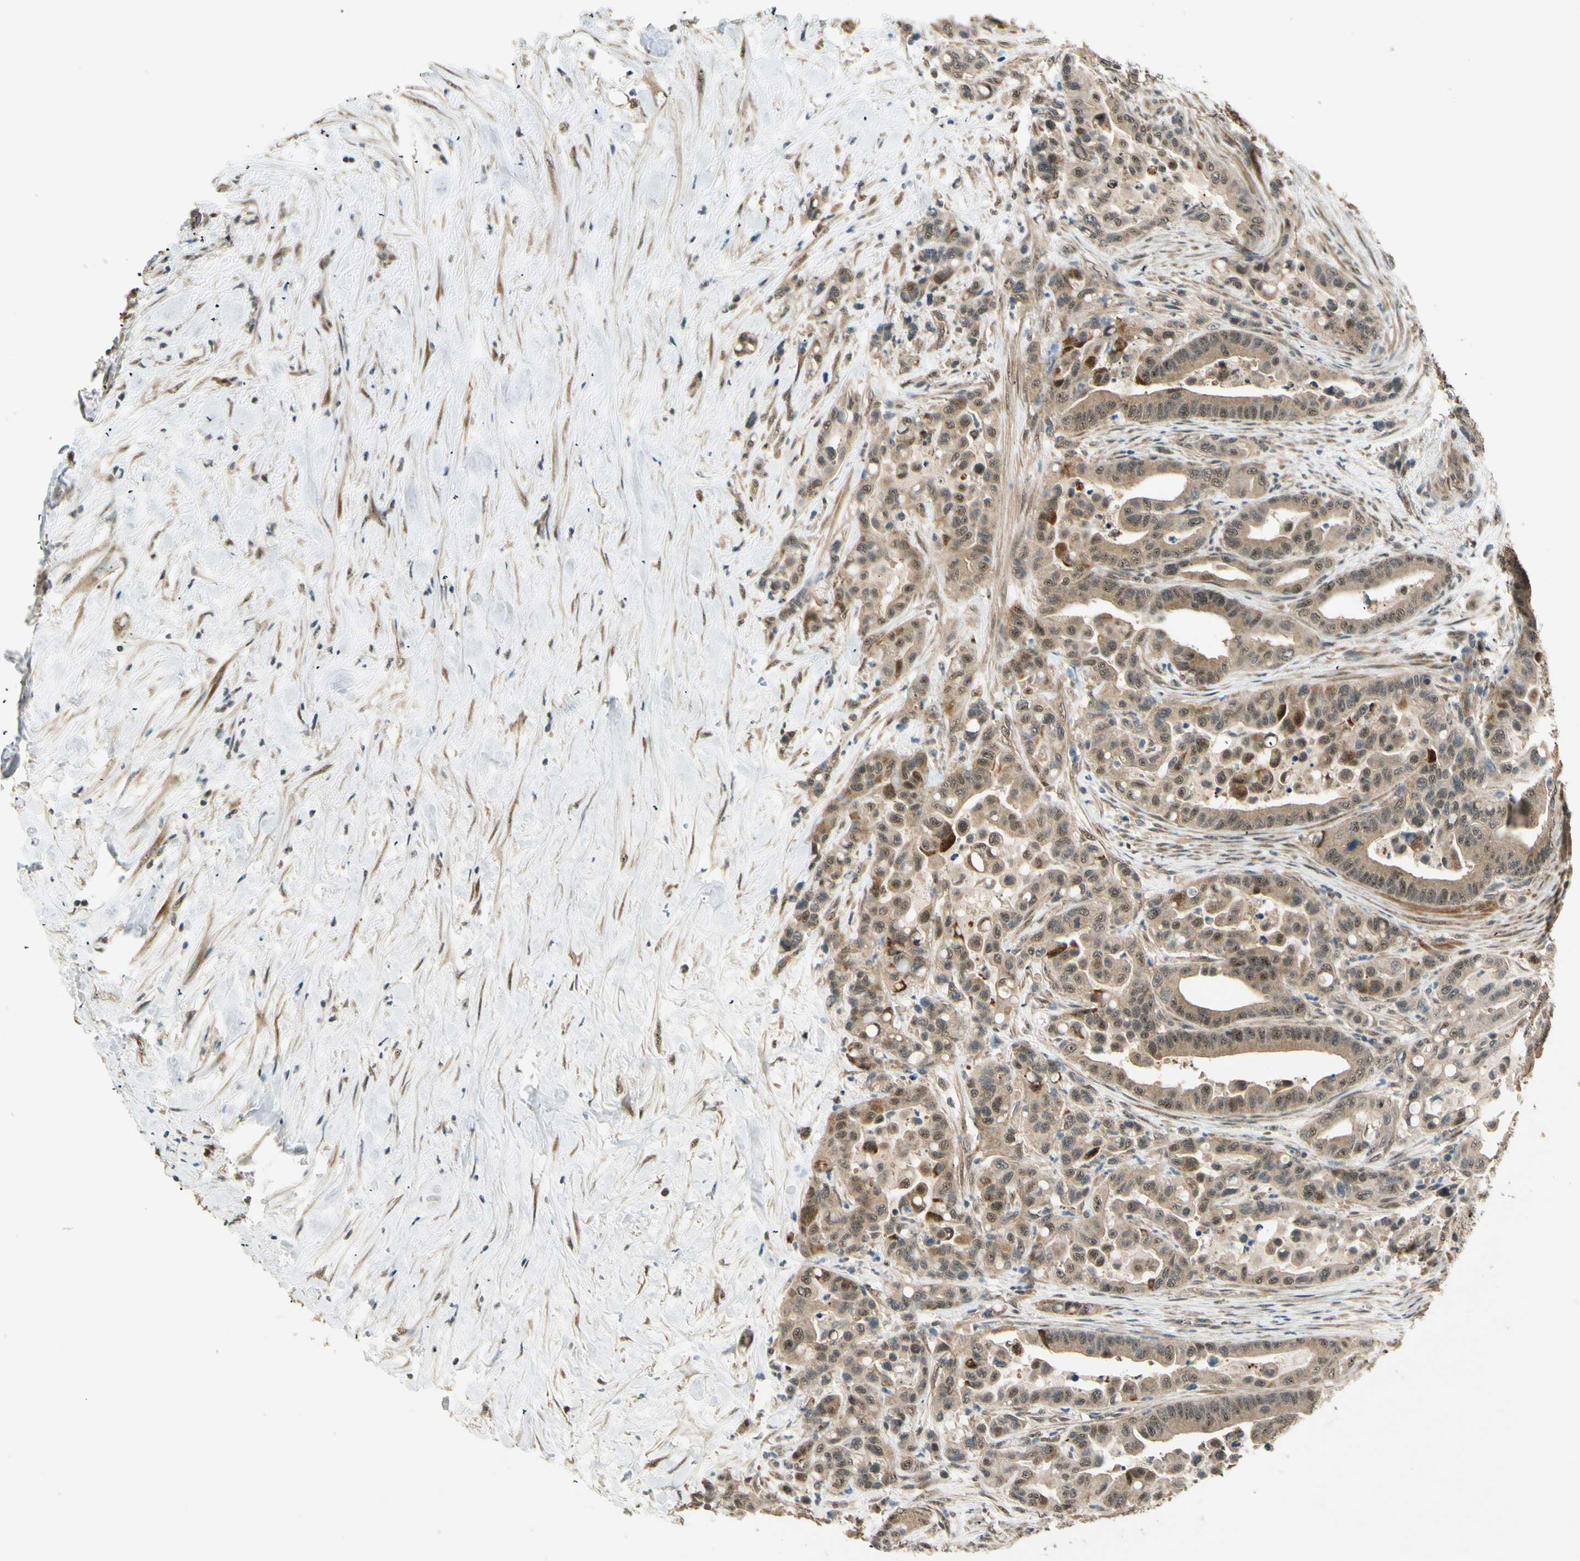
{"staining": {"intensity": "moderate", "quantity": "25%-75%", "location": "cytoplasmic/membranous,nuclear"}, "tissue": "colorectal cancer", "cell_type": "Tumor cells", "image_type": "cancer", "snomed": [{"axis": "morphology", "description": "Normal tissue, NOS"}, {"axis": "morphology", "description": "Adenocarcinoma, NOS"}, {"axis": "topography", "description": "Colon"}], "caption": "An immunohistochemistry (IHC) histopathology image of tumor tissue is shown. Protein staining in brown highlights moderate cytoplasmic/membranous and nuclear positivity in adenocarcinoma (colorectal) within tumor cells.", "gene": "MCPH1", "patient": {"sex": "male", "age": 82}}